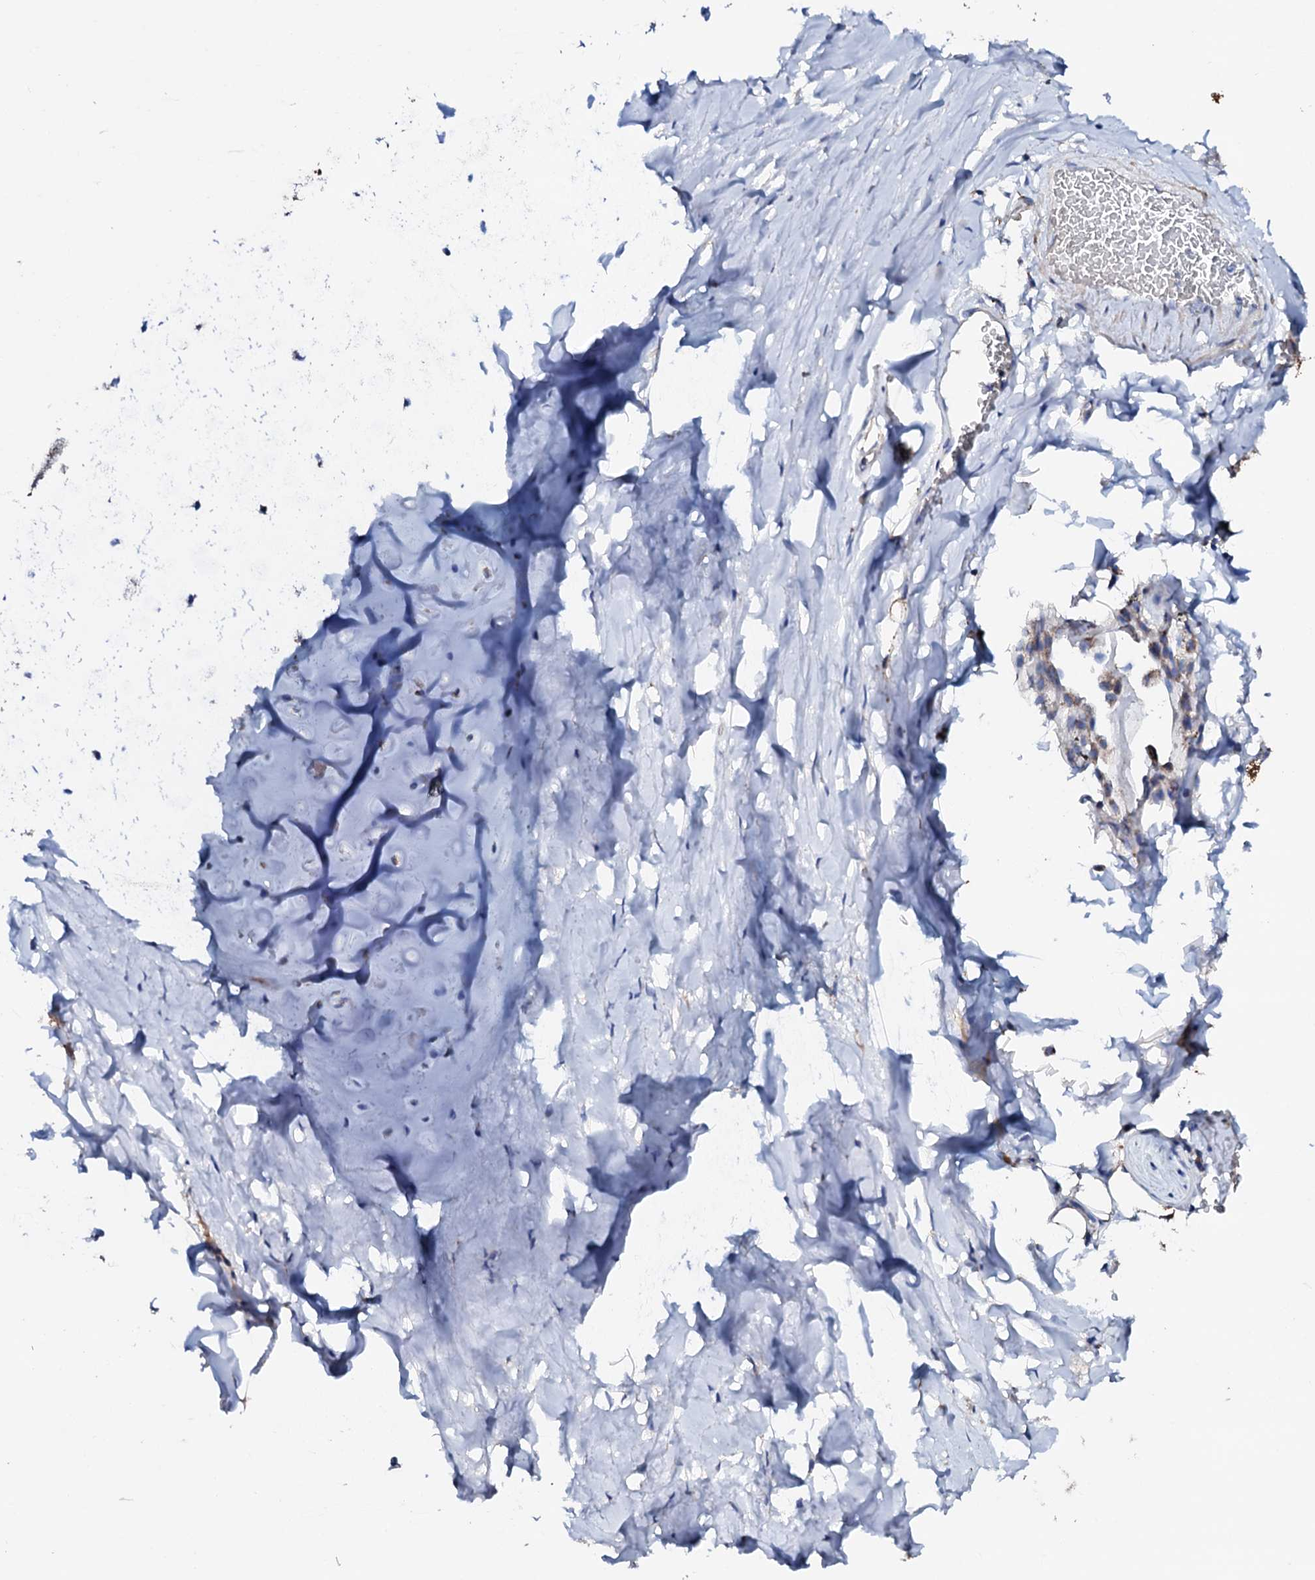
{"staining": {"intensity": "moderate", "quantity": "<25%", "location": "cytoplasmic/membranous"}, "tissue": "adipose tissue", "cell_type": "Adipocytes", "image_type": "normal", "snomed": [{"axis": "morphology", "description": "Normal tissue, NOS"}, {"axis": "topography", "description": "Lymph node"}, {"axis": "topography", "description": "Bronchus"}], "caption": "An image showing moderate cytoplasmic/membranous expression in approximately <25% of adipocytes in normal adipose tissue, as visualized by brown immunohistochemical staining.", "gene": "TCAF2C", "patient": {"sex": "male", "age": 63}}